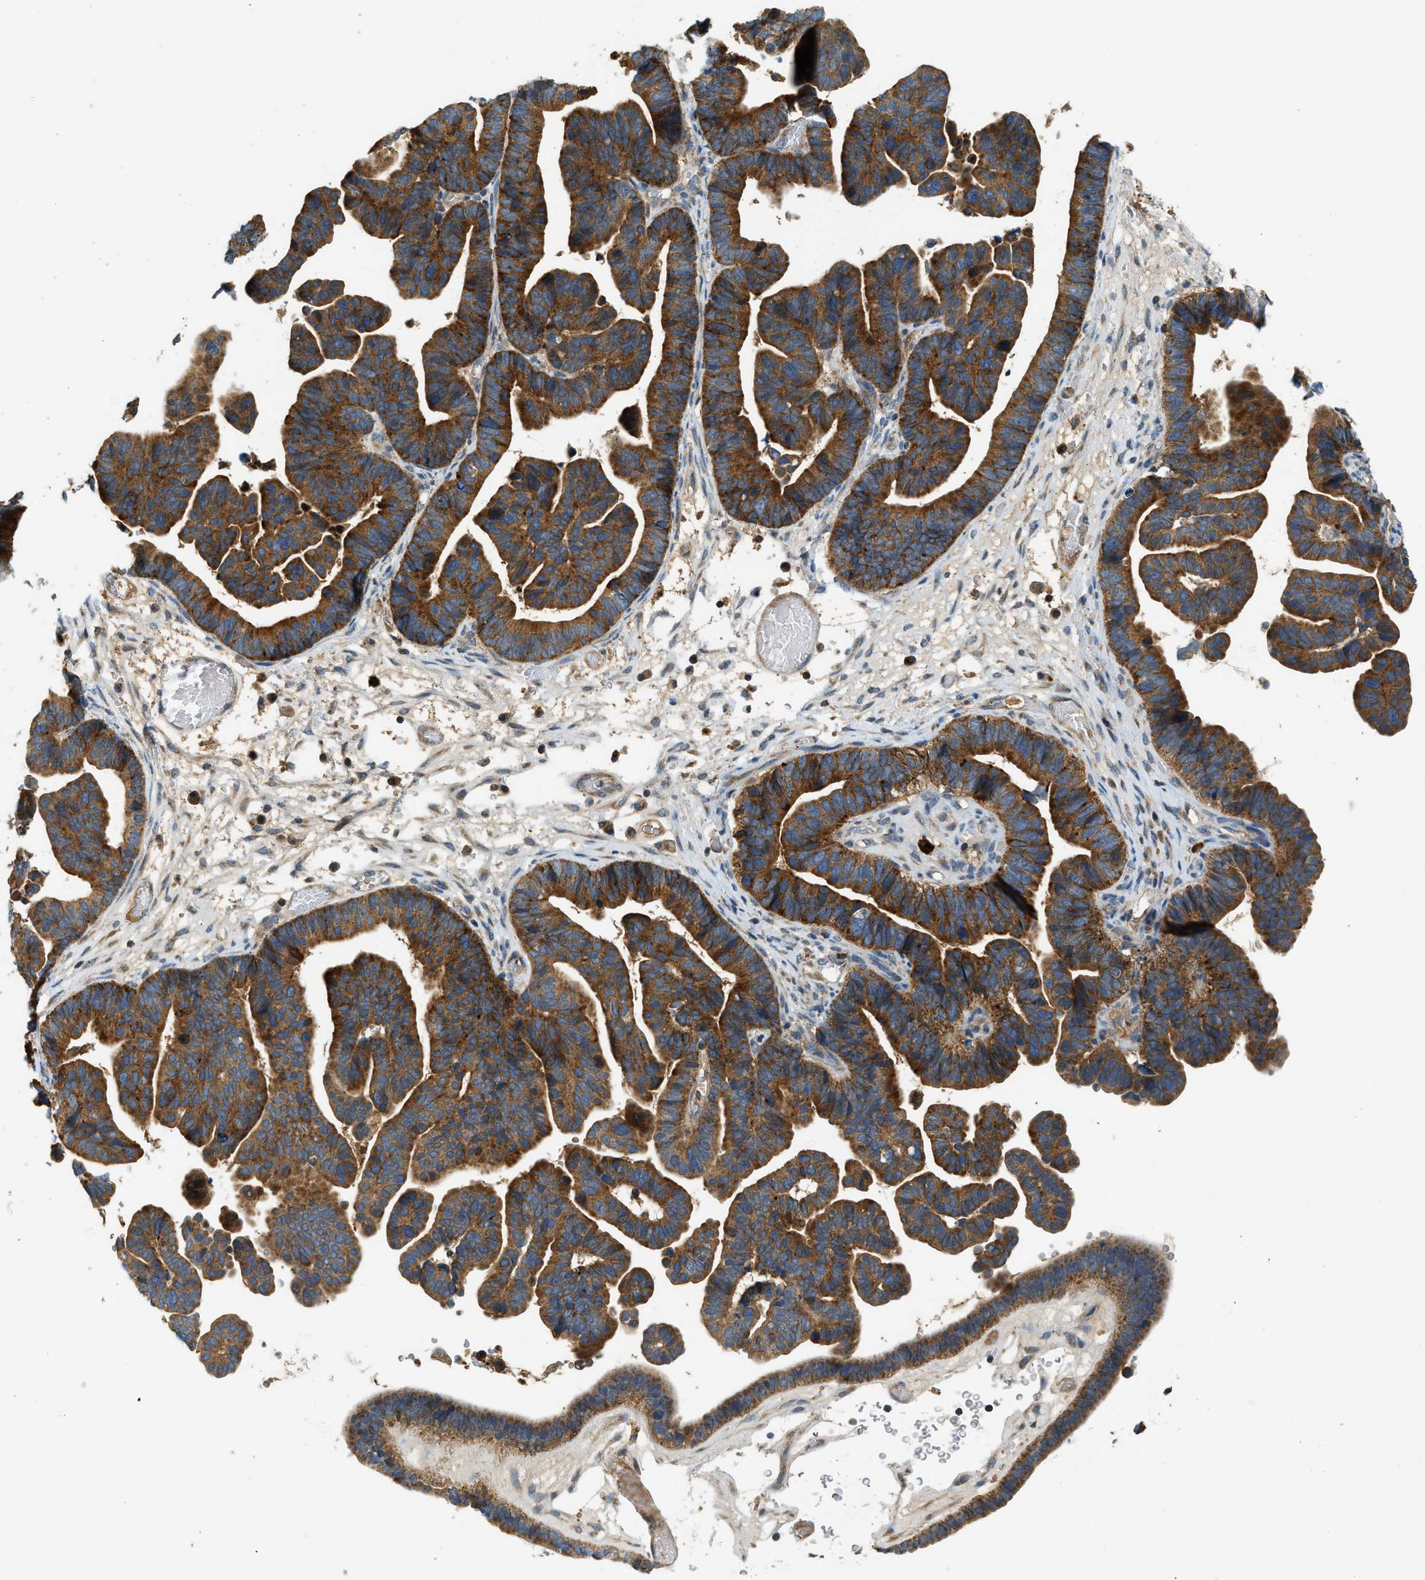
{"staining": {"intensity": "strong", "quantity": ">75%", "location": "cytoplasmic/membranous"}, "tissue": "ovarian cancer", "cell_type": "Tumor cells", "image_type": "cancer", "snomed": [{"axis": "morphology", "description": "Cystadenocarcinoma, serous, NOS"}, {"axis": "topography", "description": "Ovary"}], "caption": "Ovarian serous cystadenocarcinoma was stained to show a protein in brown. There is high levels of strong cytoplasmic/membranous staining in approximately >75% of tumor cells.", "gene": "KCNK1", "patient": {"sex": "female", "age": 56}}